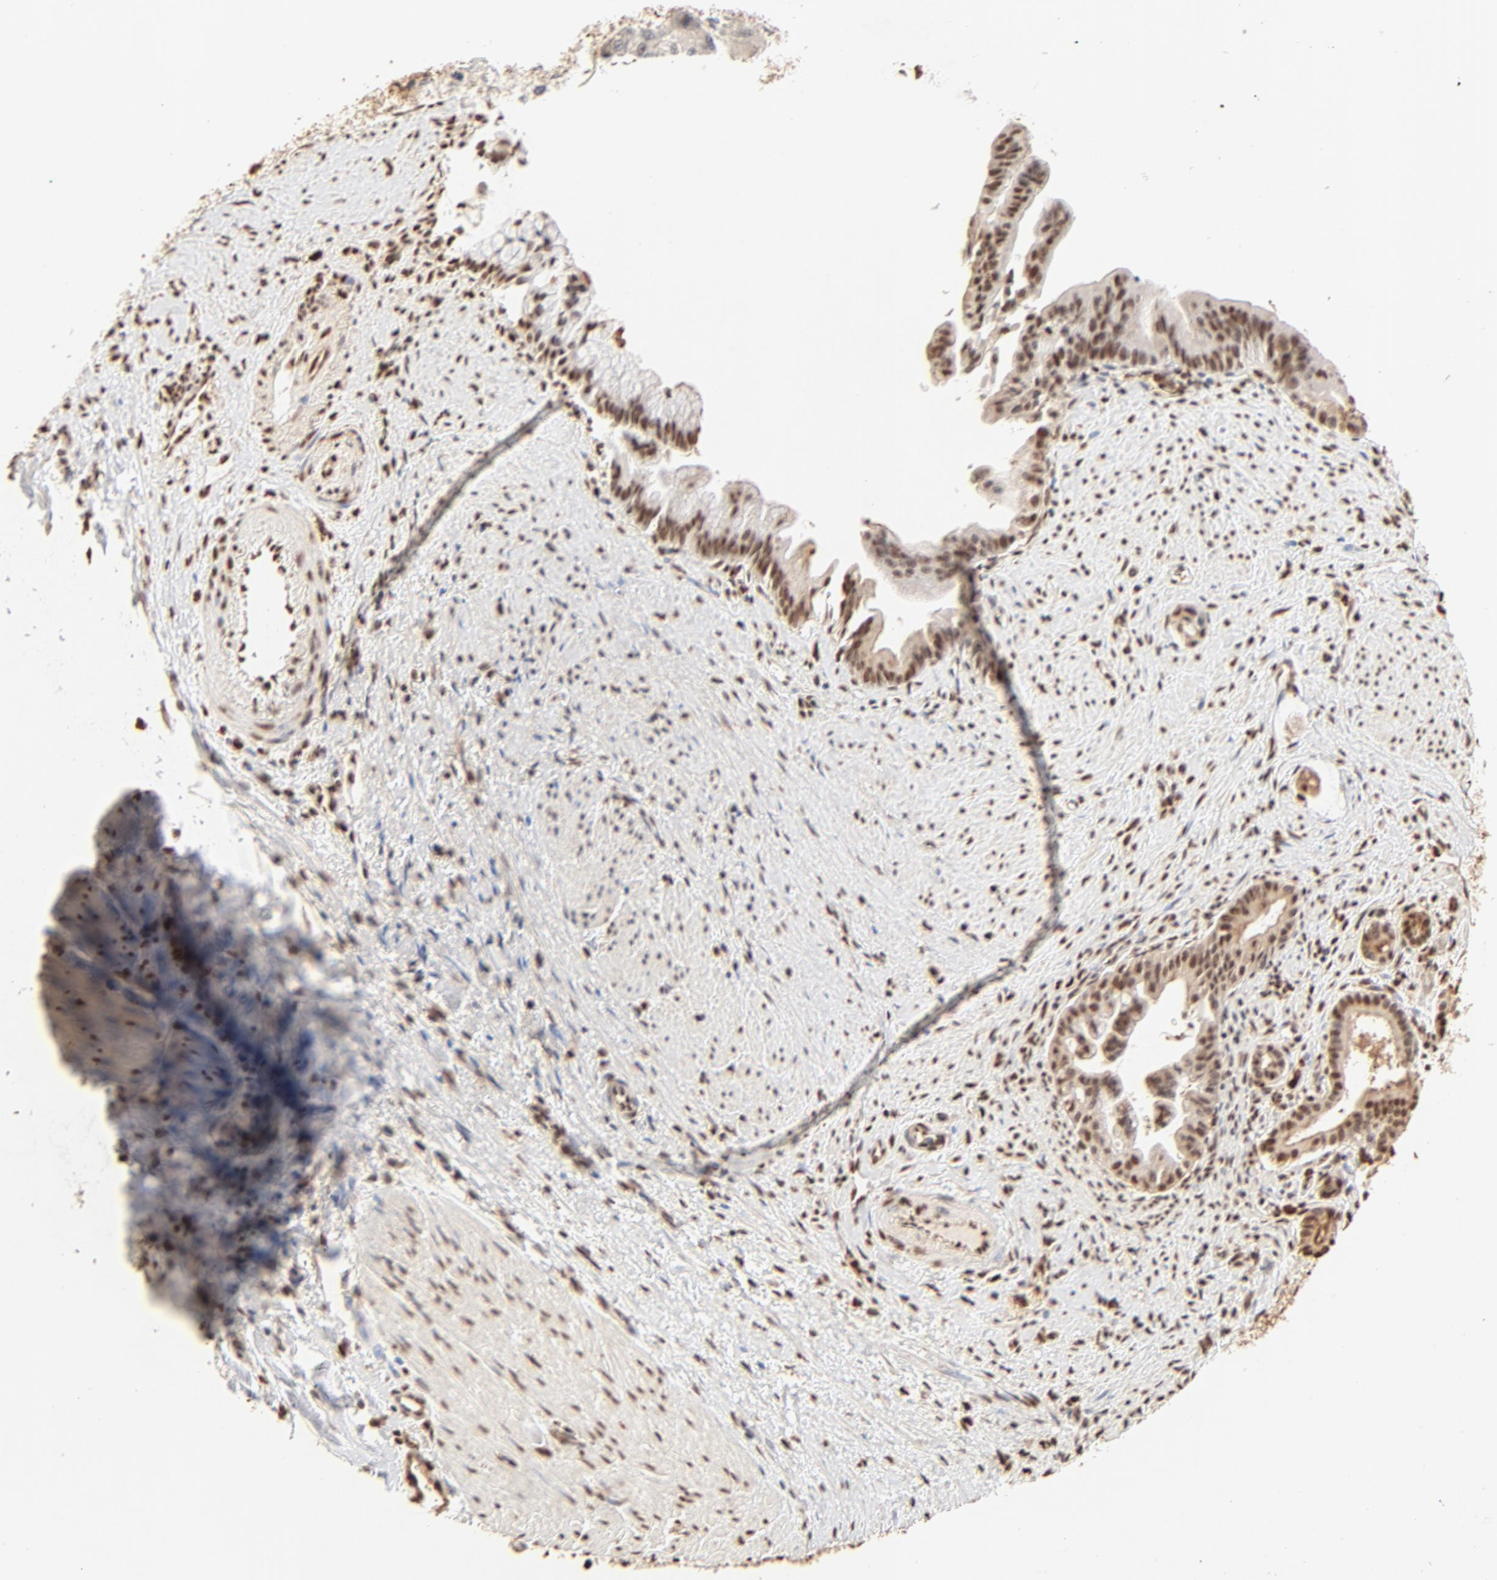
{"staining": {"intensity": "strong", "quantity": ">75%", "location": "nuclear"}, "tissue": "pancreatic cancer", "cell_type": "Tumor cells", "image_type": "cancer", "snomed": [{"axis": "morphology", "description": "Adenocarcinoma, NOS"}, {"axis": "topography", "description": "Pancreas"}], "caption": "This is an image of immunohistochemistry staining of pancreatic cancer, which shows strong expression in the nuclear of tumor cells.", "gene": "FAM50A", "patient": {"sex": "male", "age": 59}}